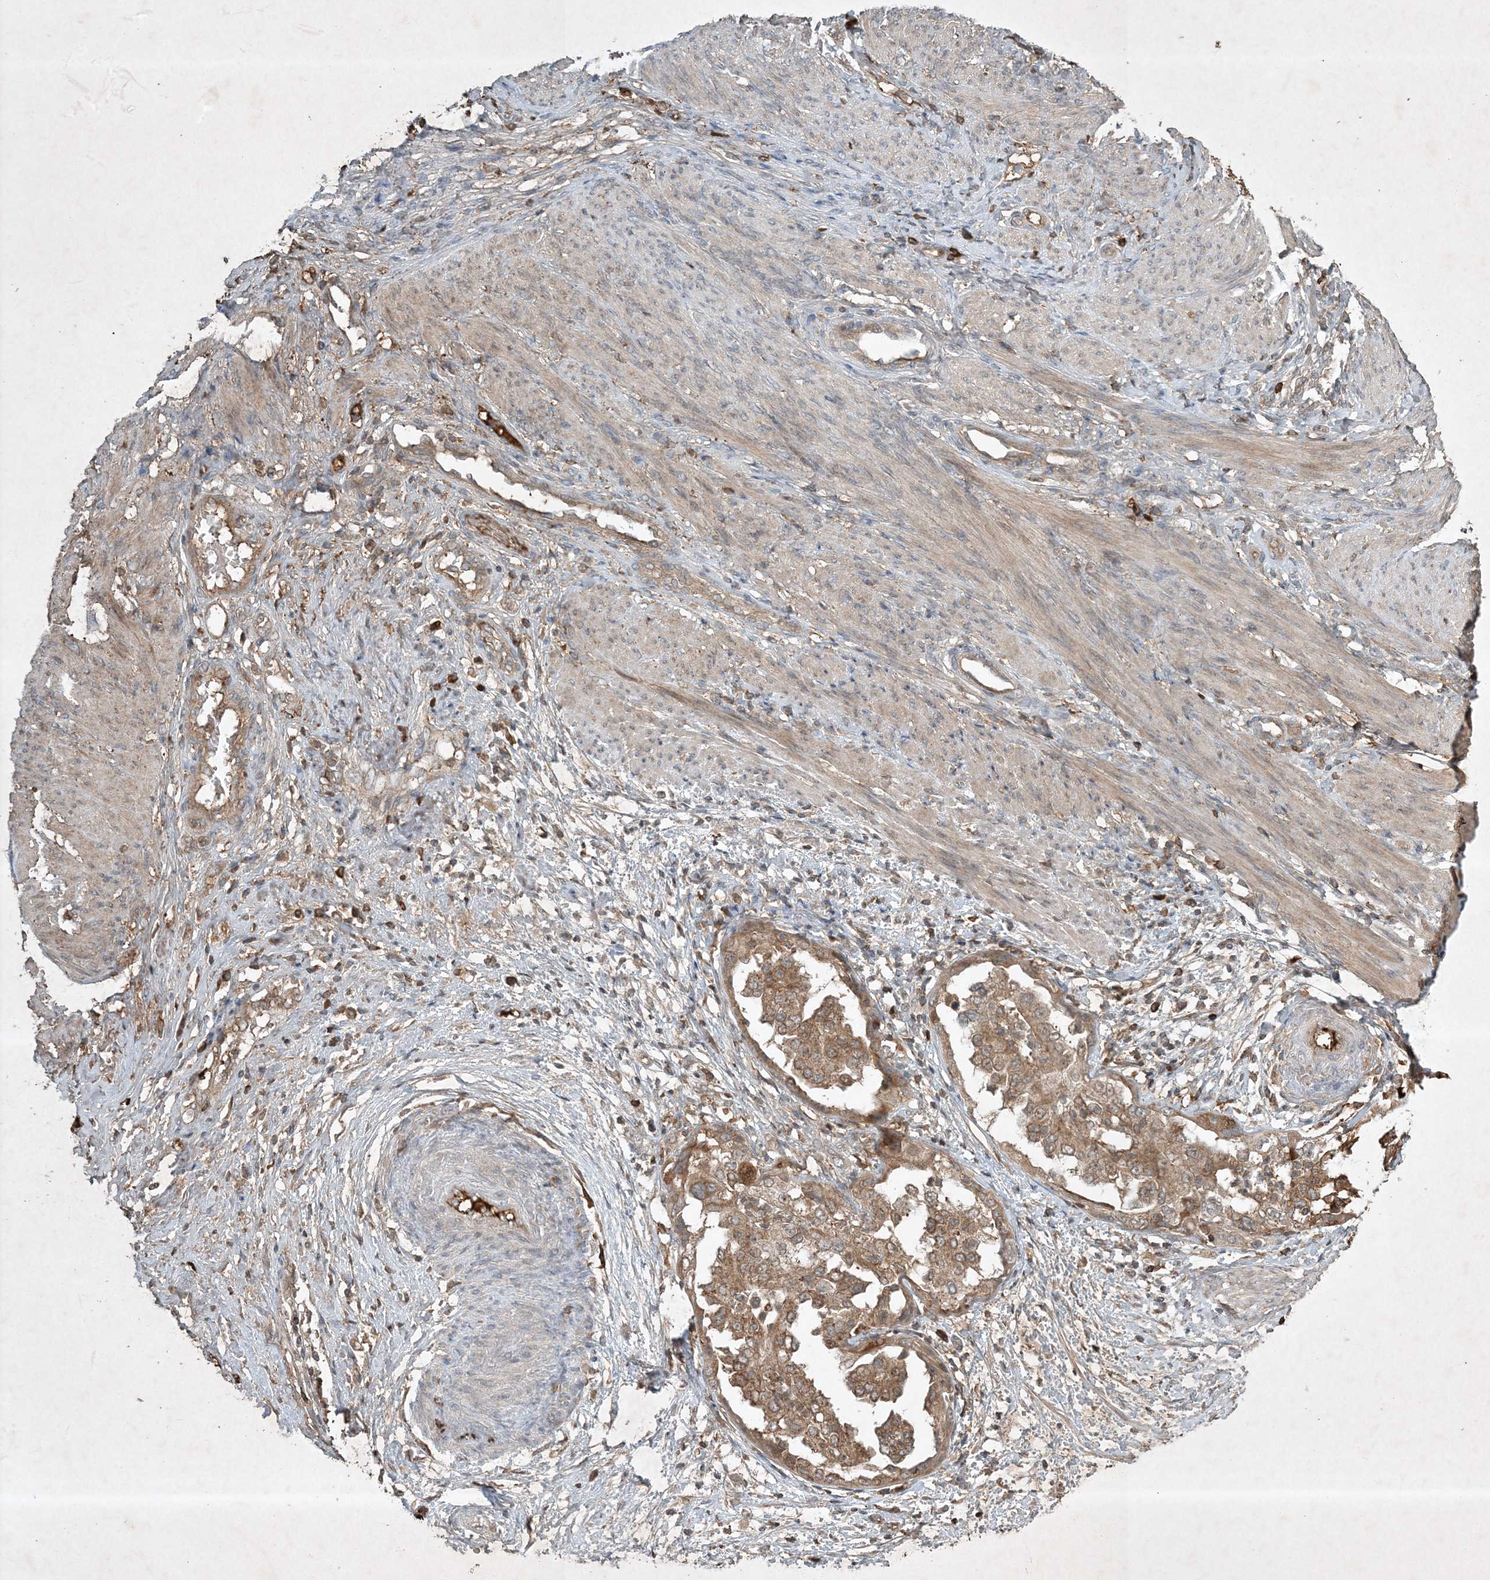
{"staining": {"intensity": "moderate", "quantity": ">75%", "location": "cytoplasmic/membranous"}, "tissue": "endometrial cancer", "cell_type": "Tumor cells", "image_type": "cancer", "snomed": [{"axis": "morphology", "description": "Adenocarcinoma, NOS"}, {"axis": "topography", "description": "Endometrium"}], "caption": "Moderate cytoplasmic/membranous expression is appreciated in about >75% of tumor cells in adenocarcinoma (endometrial). (DAB = brown stain, brightfield microscopy at high magnification).", "gene": "TNFAIP6", "patient": {"sex": "female", "age": 85}}